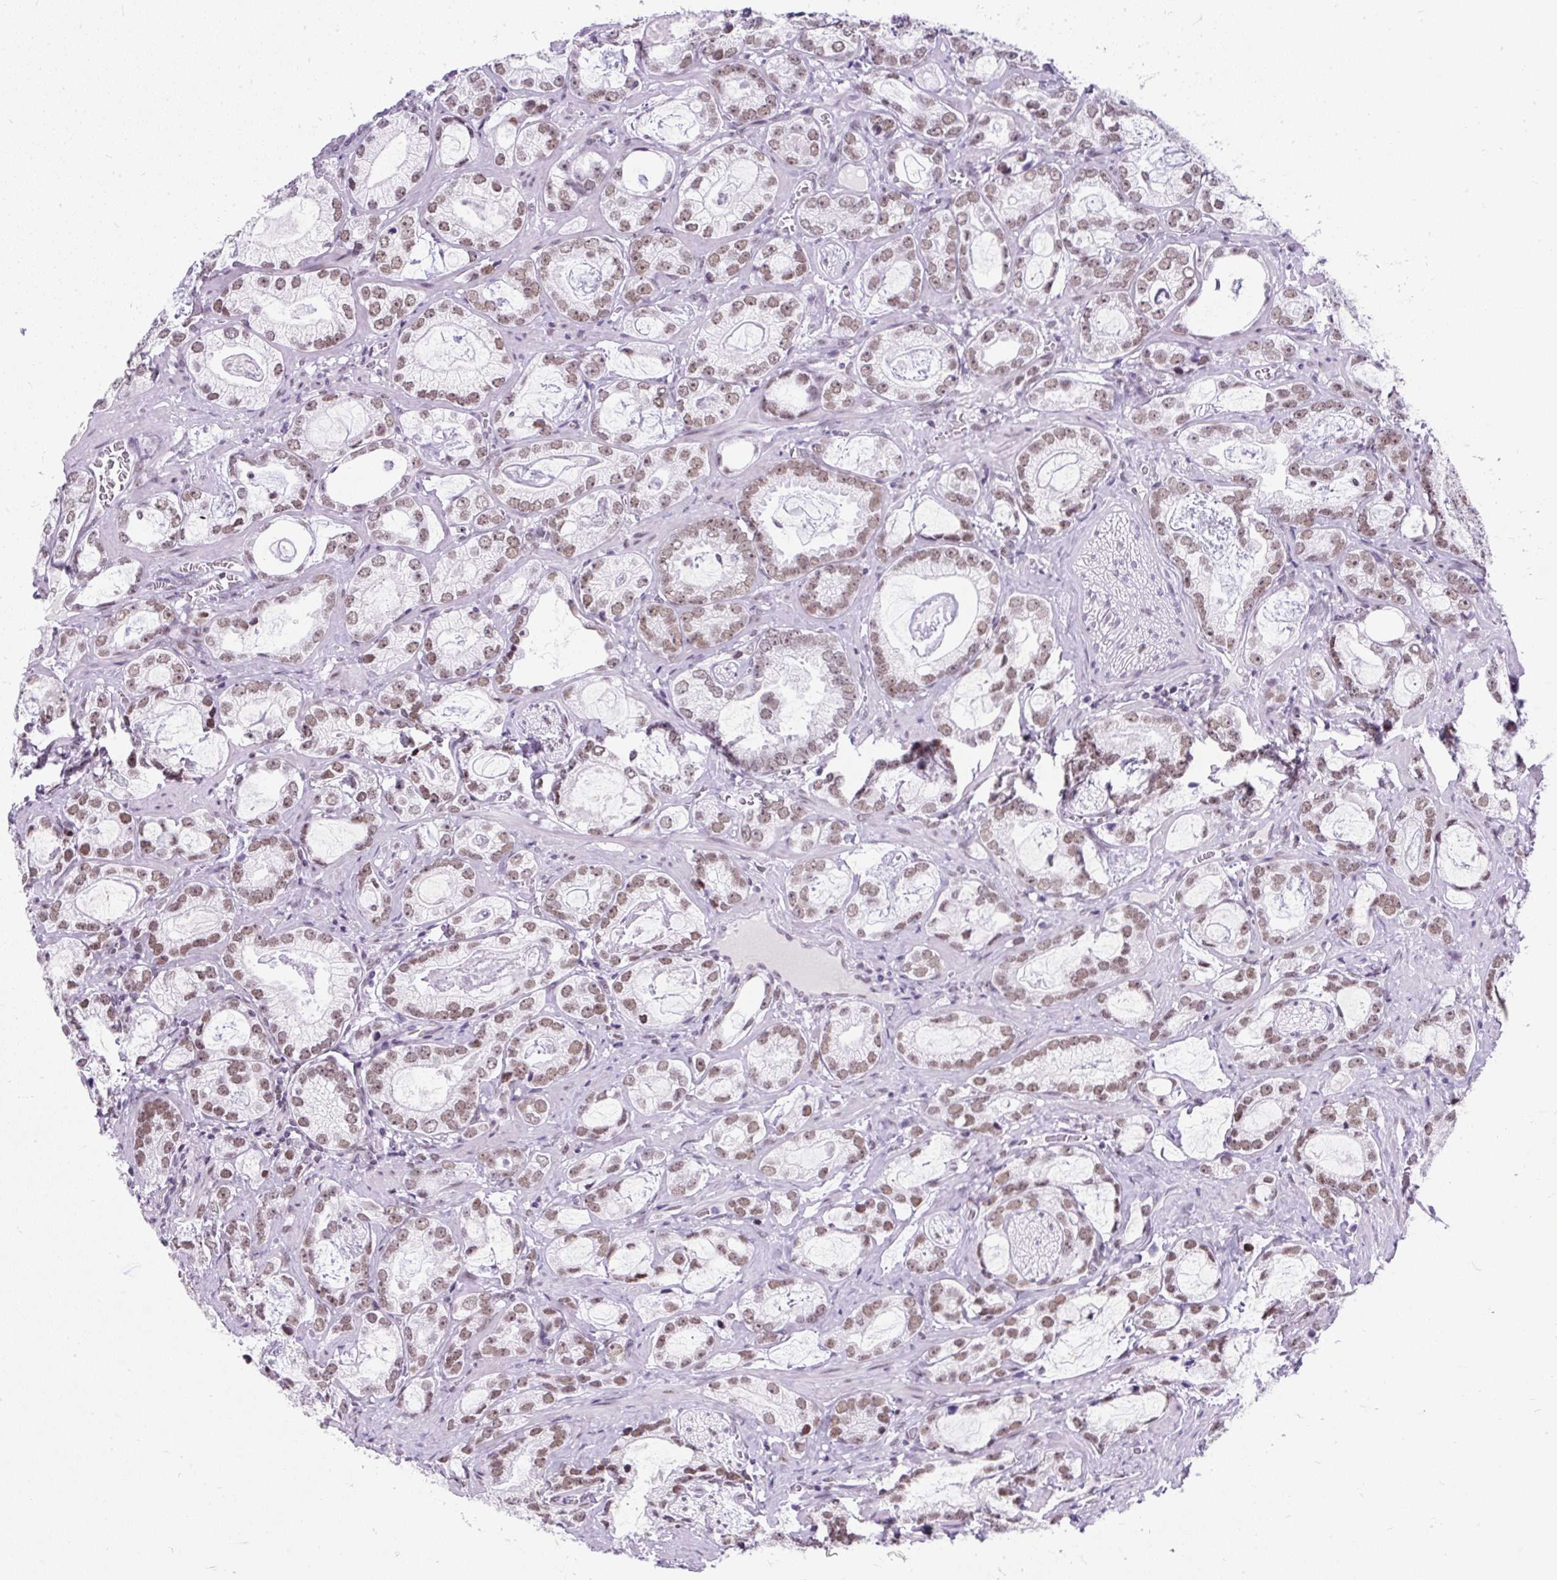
{"staining": {"intensity": "weak", "quantity": ">75%", "location": "nuclear"}, "tissue": "prostate cancer", "cell_type": "Tumor cells", "image_type": "cancer", "snomed": [{"axis": "morphology", "description": "Adenocarcinoma, Medium grade"}, {"axis": "topography", "description": "Prostate"}], "caption": "High-power microscopy captured an immunohistochemistry (IHC) histopathology image of prostate adenocarcinoma (medium-grade), revealing weak nuclear expression in about >75% of tumor cells. (IHC, brightfield microscopy, high magnification).", "gene": "PLCXD2", "patient": {"sex": "male", "age": 57}}